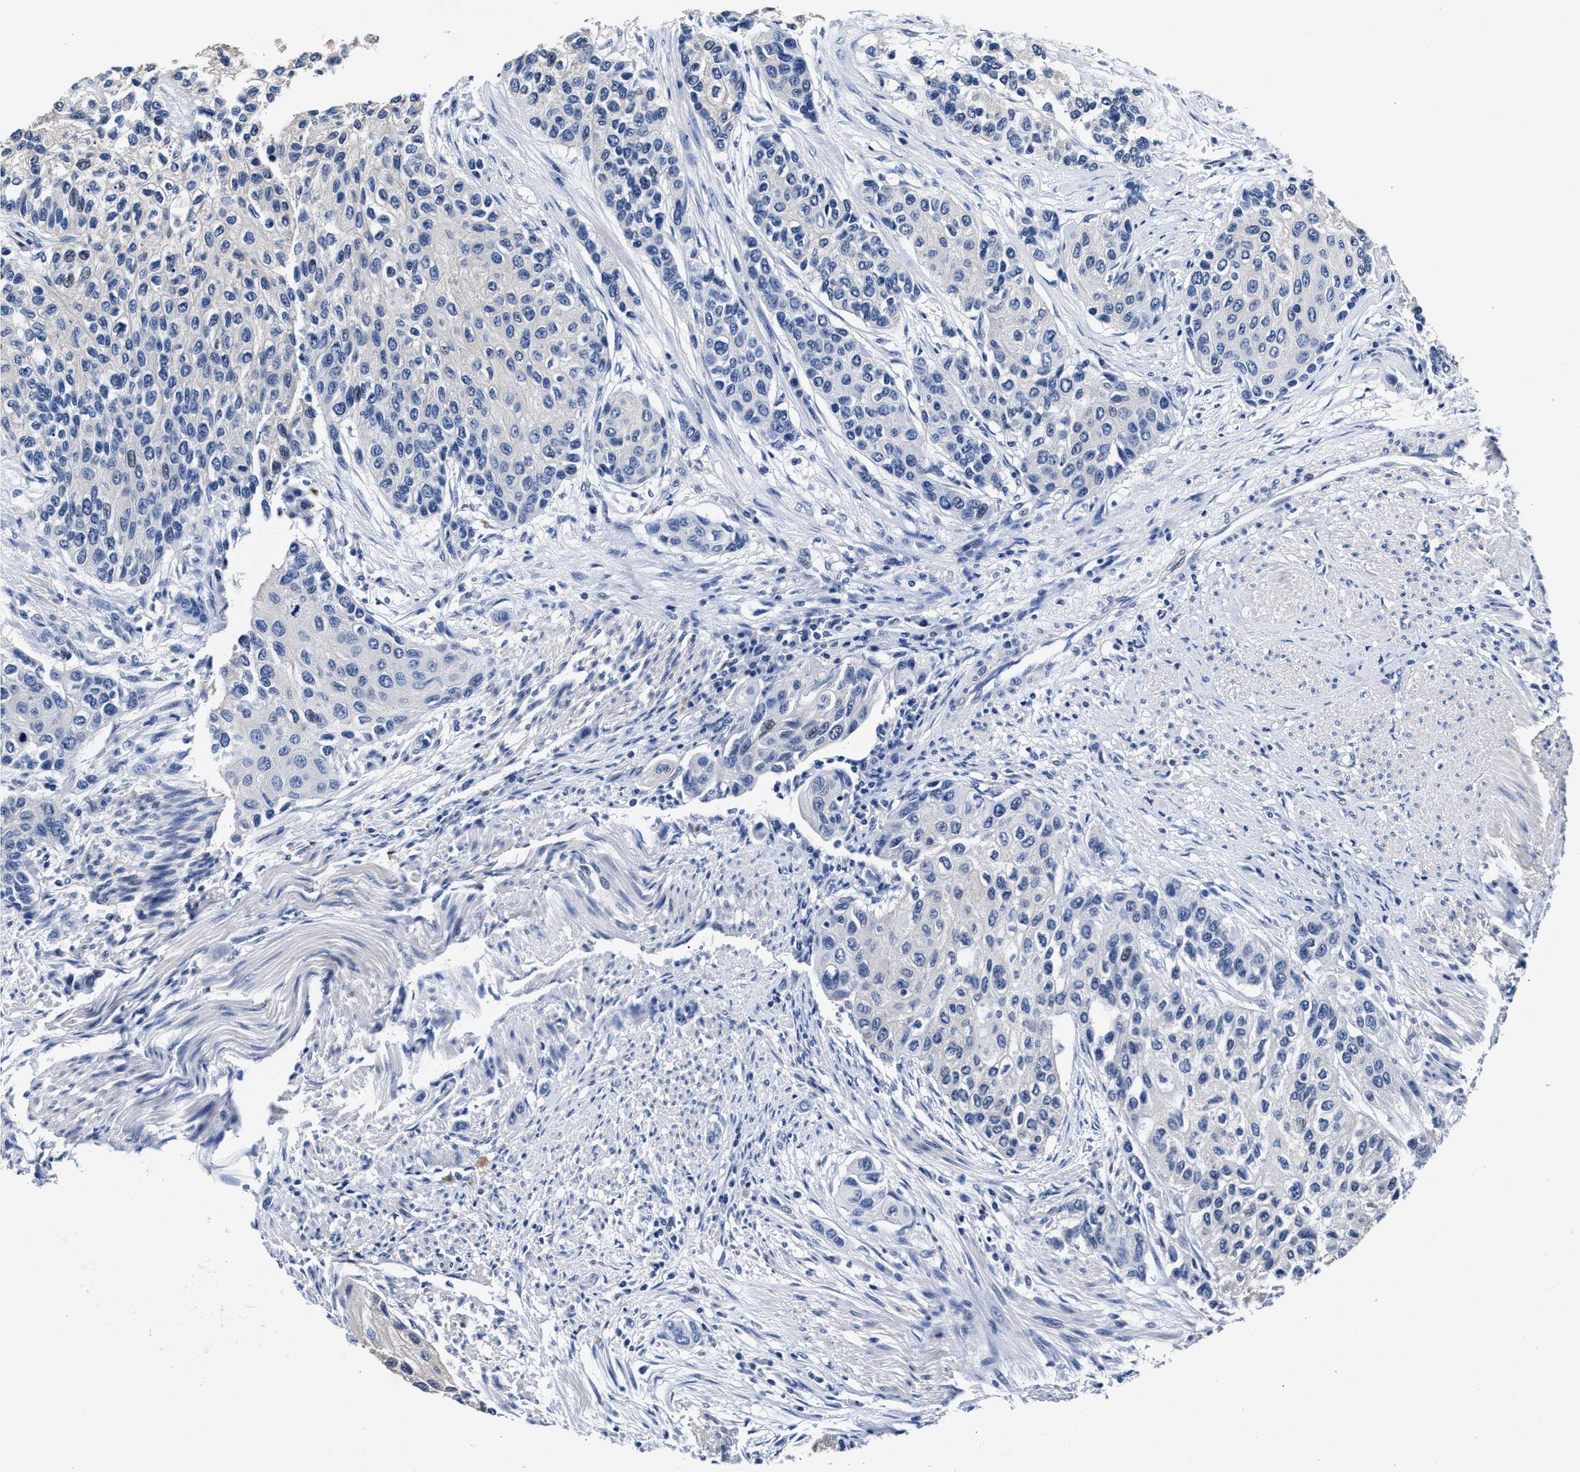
{"staining": {"intensity": "negative", "quantity": "none", "location": "none"}, "tissue": "urothelial cancer", "cell_type": "Tumor cells", "image_type": "cancer", "snomed": [{"axis": "morphology", "description": "Urothelial carcinoma, High grade"}, {"axis": "topography", "description": "Urinary bladder"}], "caption": "This is an IHC photomicrograph of human urothelial cancer. There is no expression in tumor cells.", "gene": "GSTM1", "patient": {"sex": "female", "age": 56}}